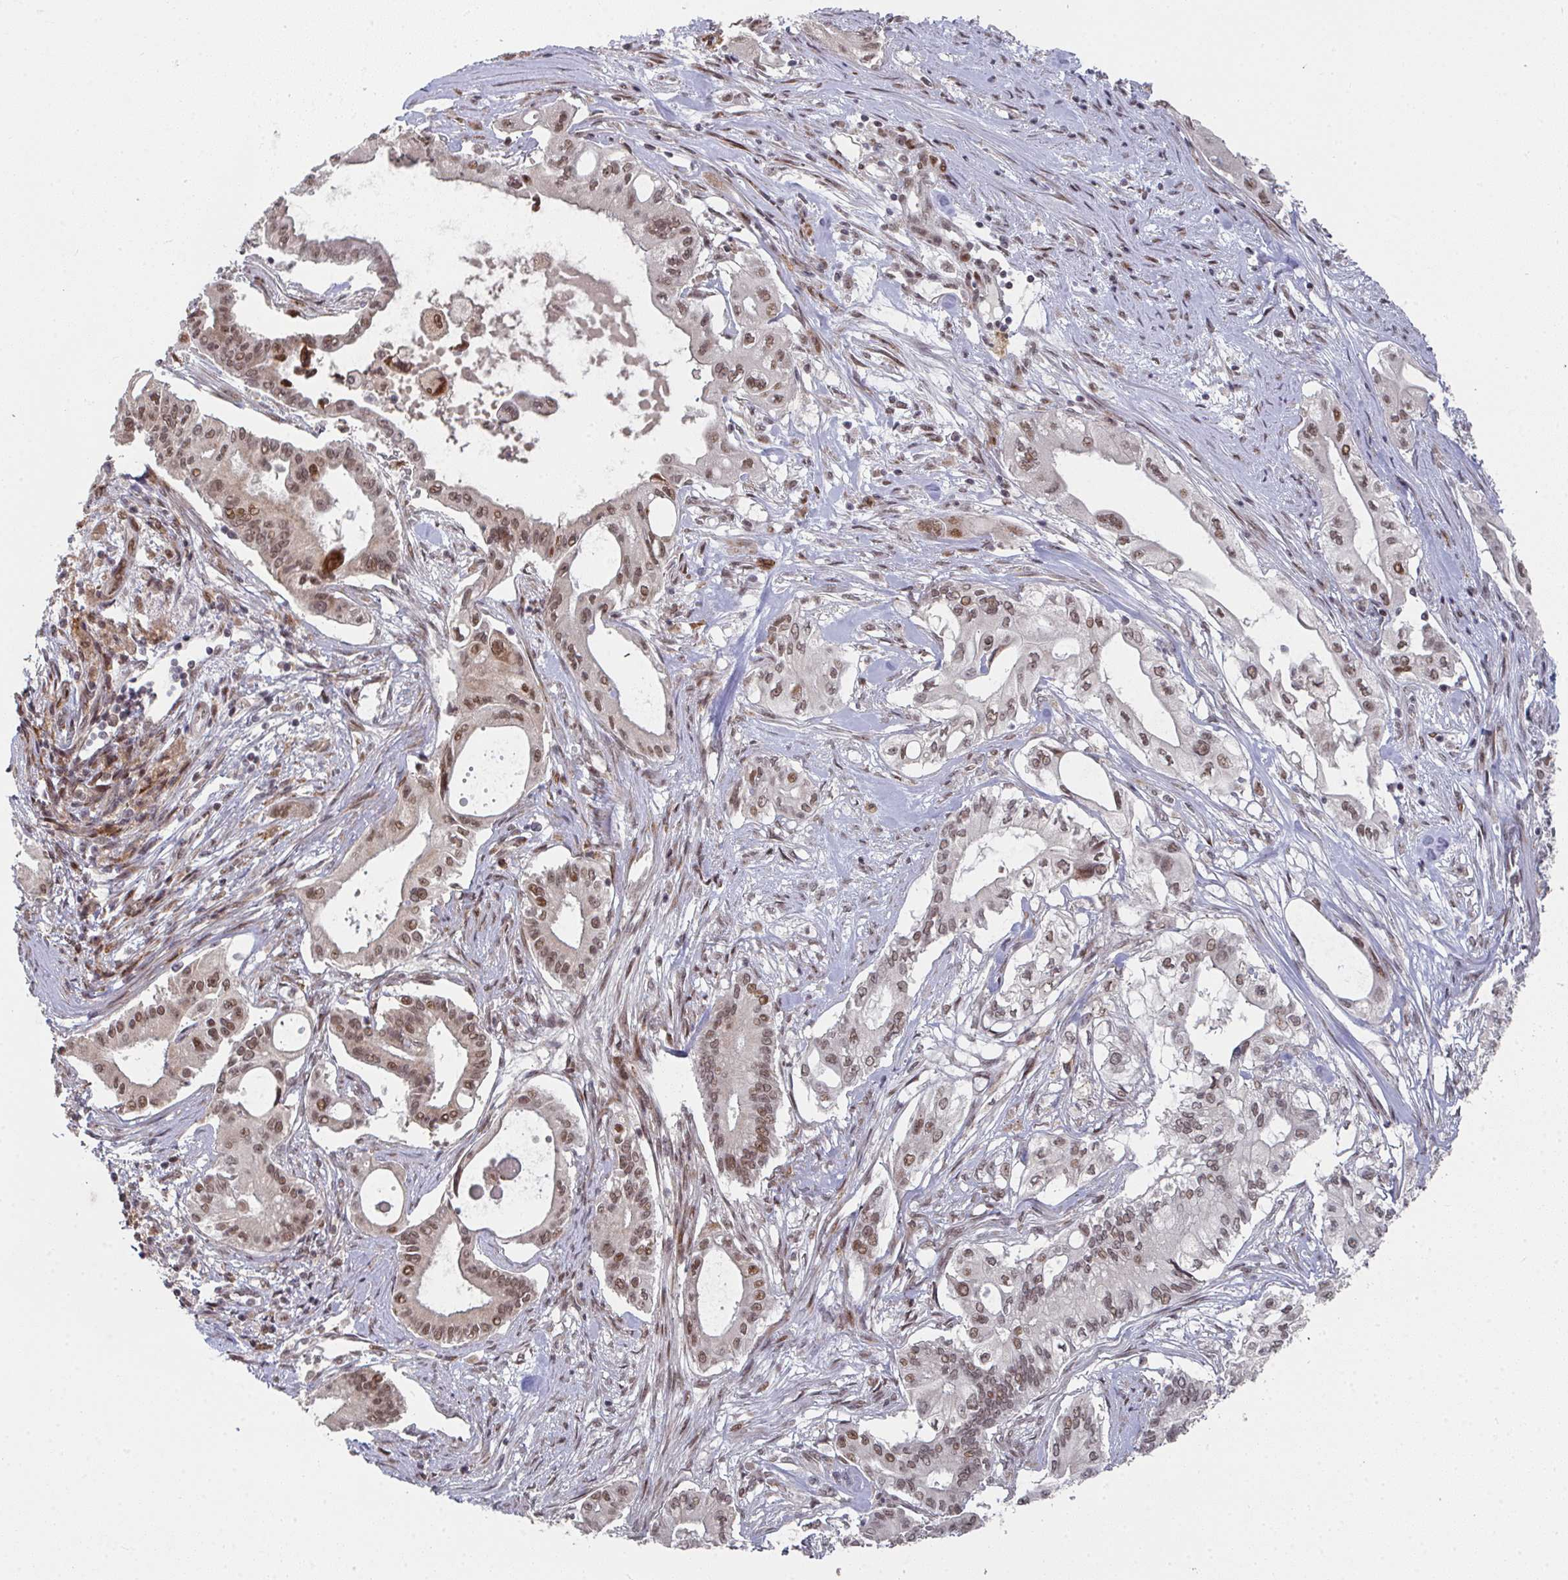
{"staining": {"intensity": "moderate", "quantity": ">75%", "location": "nuclear"}, "tissue": "pancreatic cancer", "cell_type": "Tumor cells", "image_type": "cancer", "snomed": [{"axis": "morphology", "description": "Adenocarcinoma, NOS"}, {"axis": "topography", "description": "Pancreas"}], "caption": "A histopathology image showing moderate nuclear positivity in about >75% of tumor cells in pancreatic cancer (adenocarcinoma), as visualized by brown immunohistochemical staining.", "gene": "RBBP5", "patient": {"sex": "female", "age": 68}}